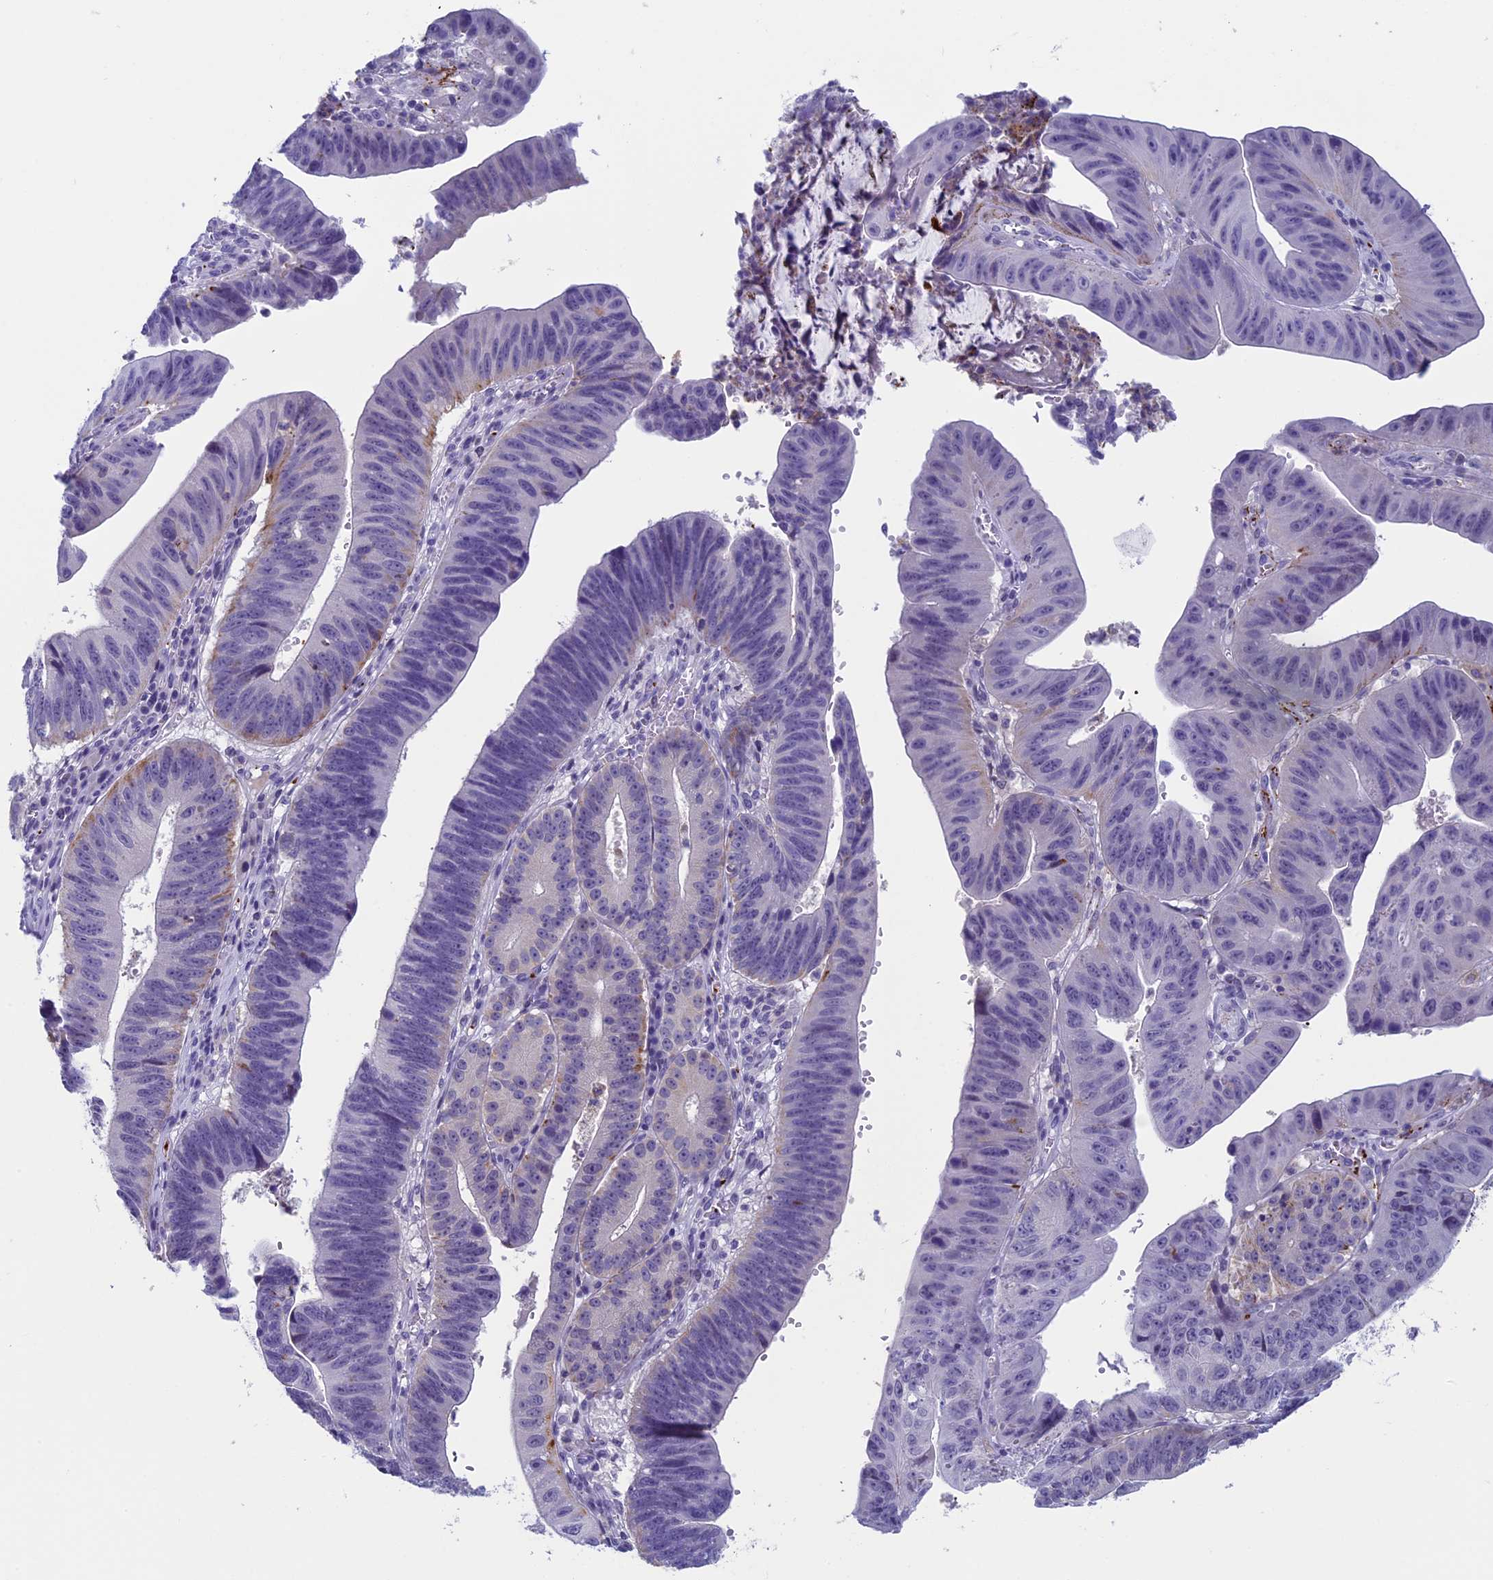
{"staining": {"intensity": "weak", "quantity": "<25%", "location": "cytoplasmic/membranous"}, "tissue": "stomach cancer", "cell_type": "Tumor cells", "image_type": "cancer", "snomed": [{"axis": "morphology", "description": "Adenocarcinoma, NOS"}, {"axis": "topography", "description": "Stomach"}], "caption": "High magnification brightfield microscopy of stomach cancer (adenocarcinoma) stained with DAB (3,3'-diaminobenzidine) (brown) and counterstained with hematoxylin (blue): tumor cells show no significant positivity.", "gene": "AIFM2", "patient": {"sex": "male", "age": 59}}